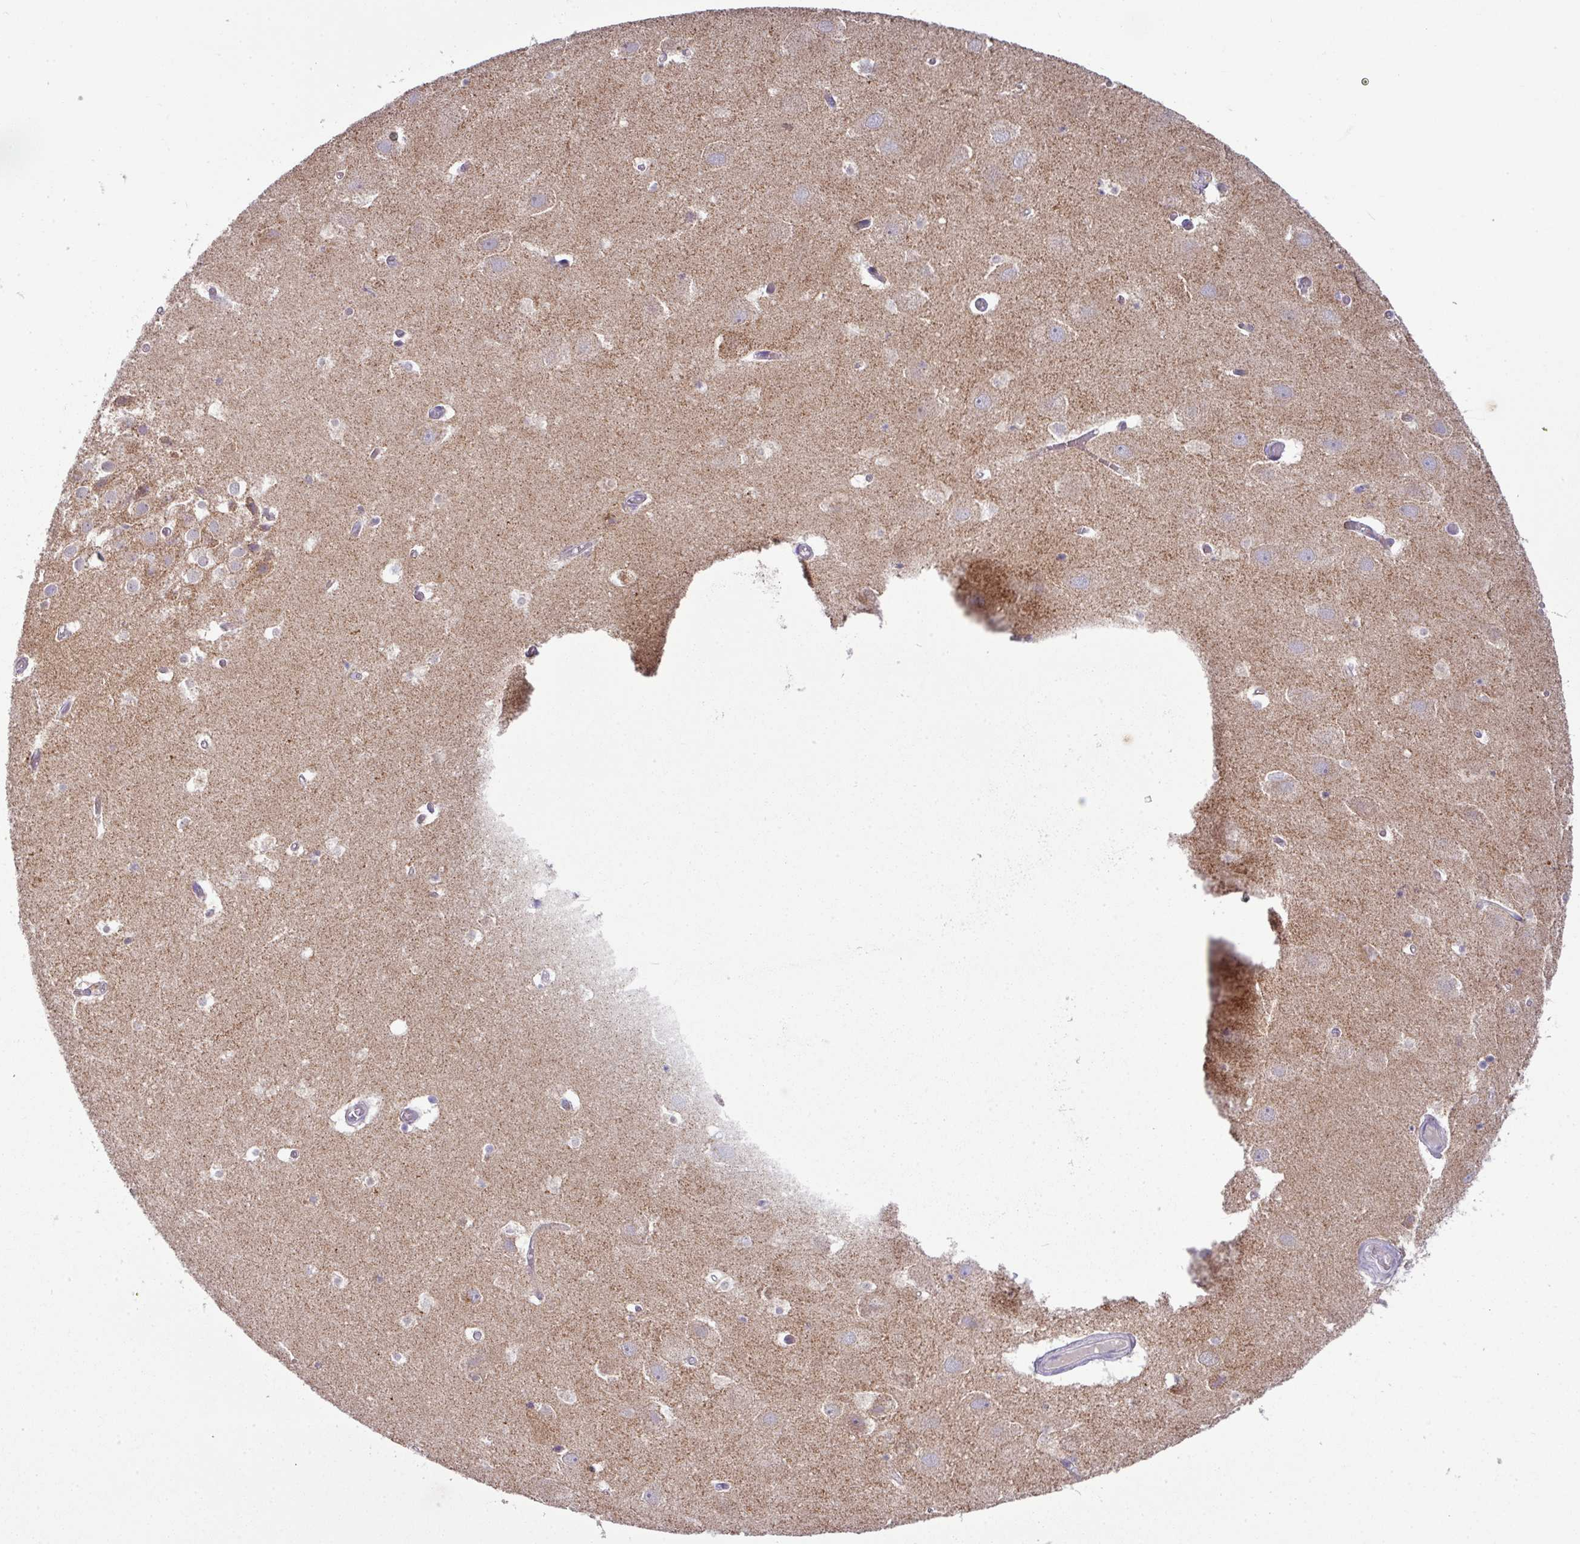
{"staining": {"intensity": "negative", "quantity": "none", "location": "none"}, "tissue": "hippocampus", "cell_type": "Glial cells", "image_type": "normal", "snomed": [{"axis": "morphology", "description": "Normal tissue, NOS"}, {"axis": "topography", "description": "Hippocampus"}], "caption": "Unremarkable hippocampus was stained to show a protein in brown. There is no significant expression in glial cells. (DAB immunohistochemistry with hematoxylin counter stain).", "gene": "TRAPPC1", "patient": {"sex": "female", "age": 52}}